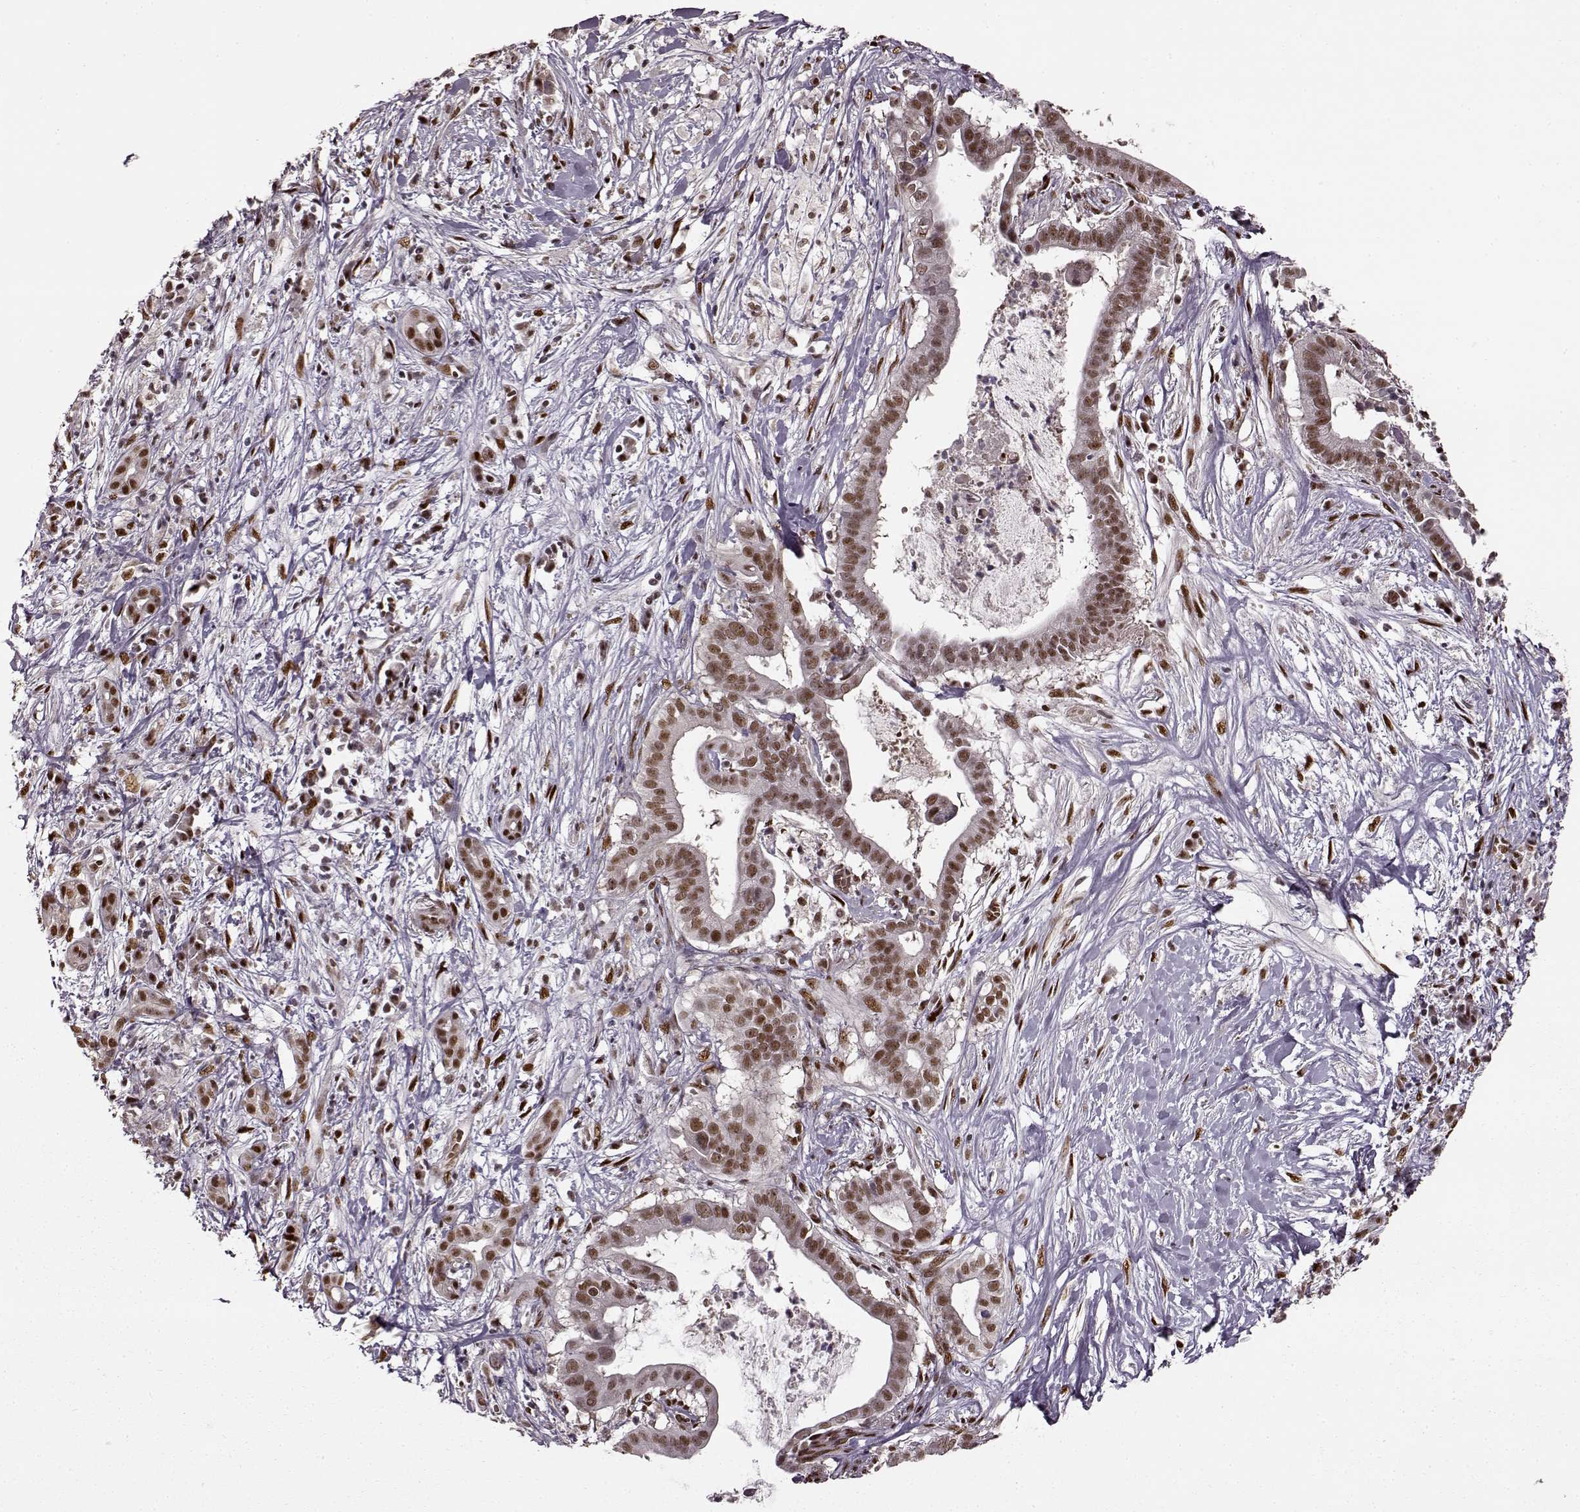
{"staining": {"intensity": "moderate", "quantity": ">75%", "location": "nuclear"}, "tissue": "pancreatic cancer", "cell_type": "Tumor cells", "image_type": "cancer", "snomed": [{"axis": "morphology", "description": "Adenocarcinoma, NOS"}, {"axis": "topography", "description": "Pancreas"}], "caption": "Protein expression analysis of human pancreatic cancer reveals moderate nuclear expression in approximately >75% of tumor cells. The staining was performed using DAB, with brown indicating positive protein expression. Nuclei are stained blue with hematoxylin.", "gene": "FTO", "patient": {"sex": "male", "age": 61}}